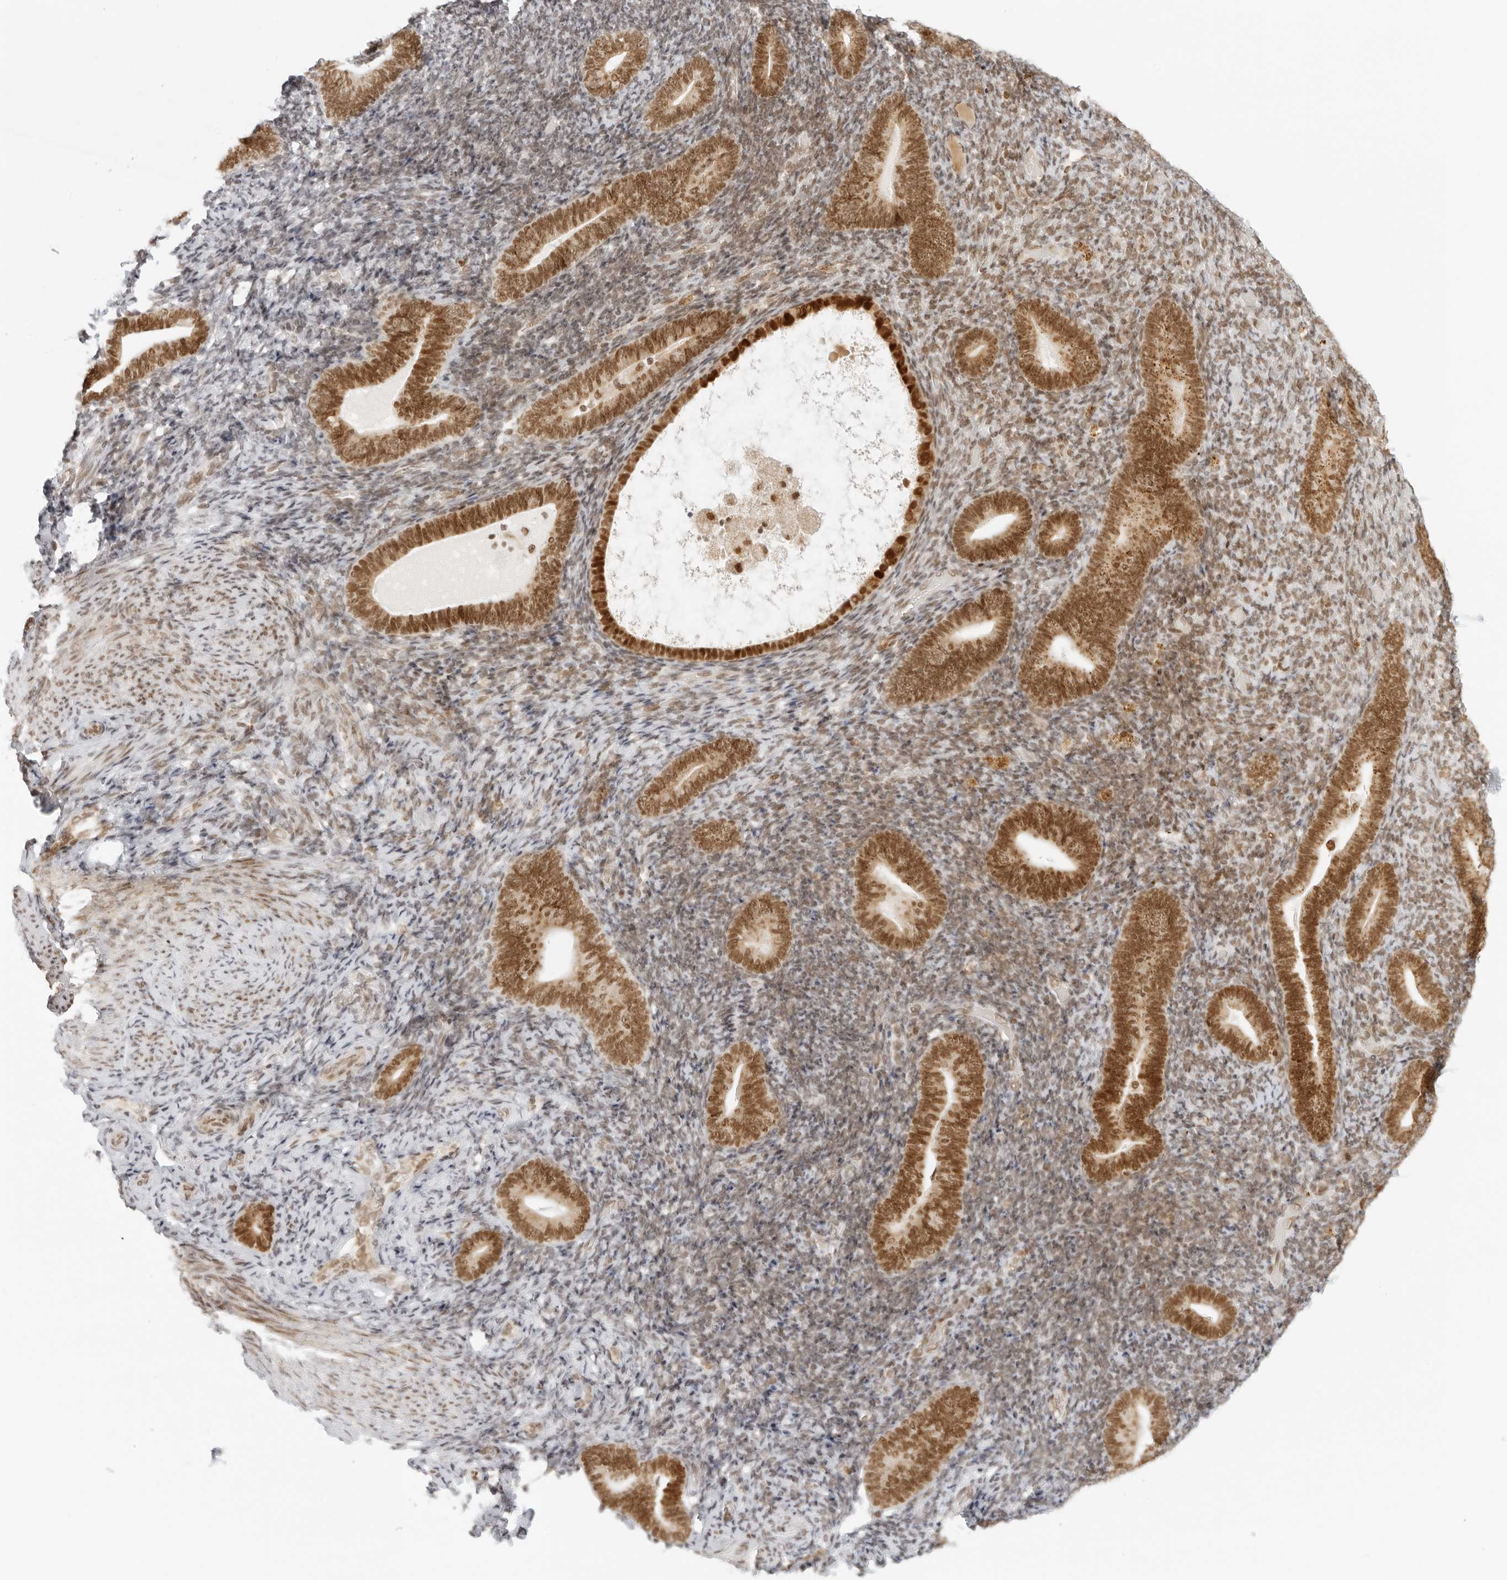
{"staining": {"intensity": "weak", "quantity": "25%-75%", "location": "cytoplasmic/membranous,nuclear"}, "tissue": "endometrium", "cell_type": "Cells in endometrial stroma", "image_type": "normal", "snomed": [{"axis": "morphology", "description": "Normal tissue, NOS"}, {"axis": "topography", "description": "Endometrium"}], "caption": "Immunohistochemical staining of normal endometrium exhibits 25%-75% levels of weak cytoplasmic/membranous,nuclear protein expression in approximately 25%-75% of cells in endometrial stroma.", "gene": "RCC1", "patient": {"sex": "female", "age": 51}}